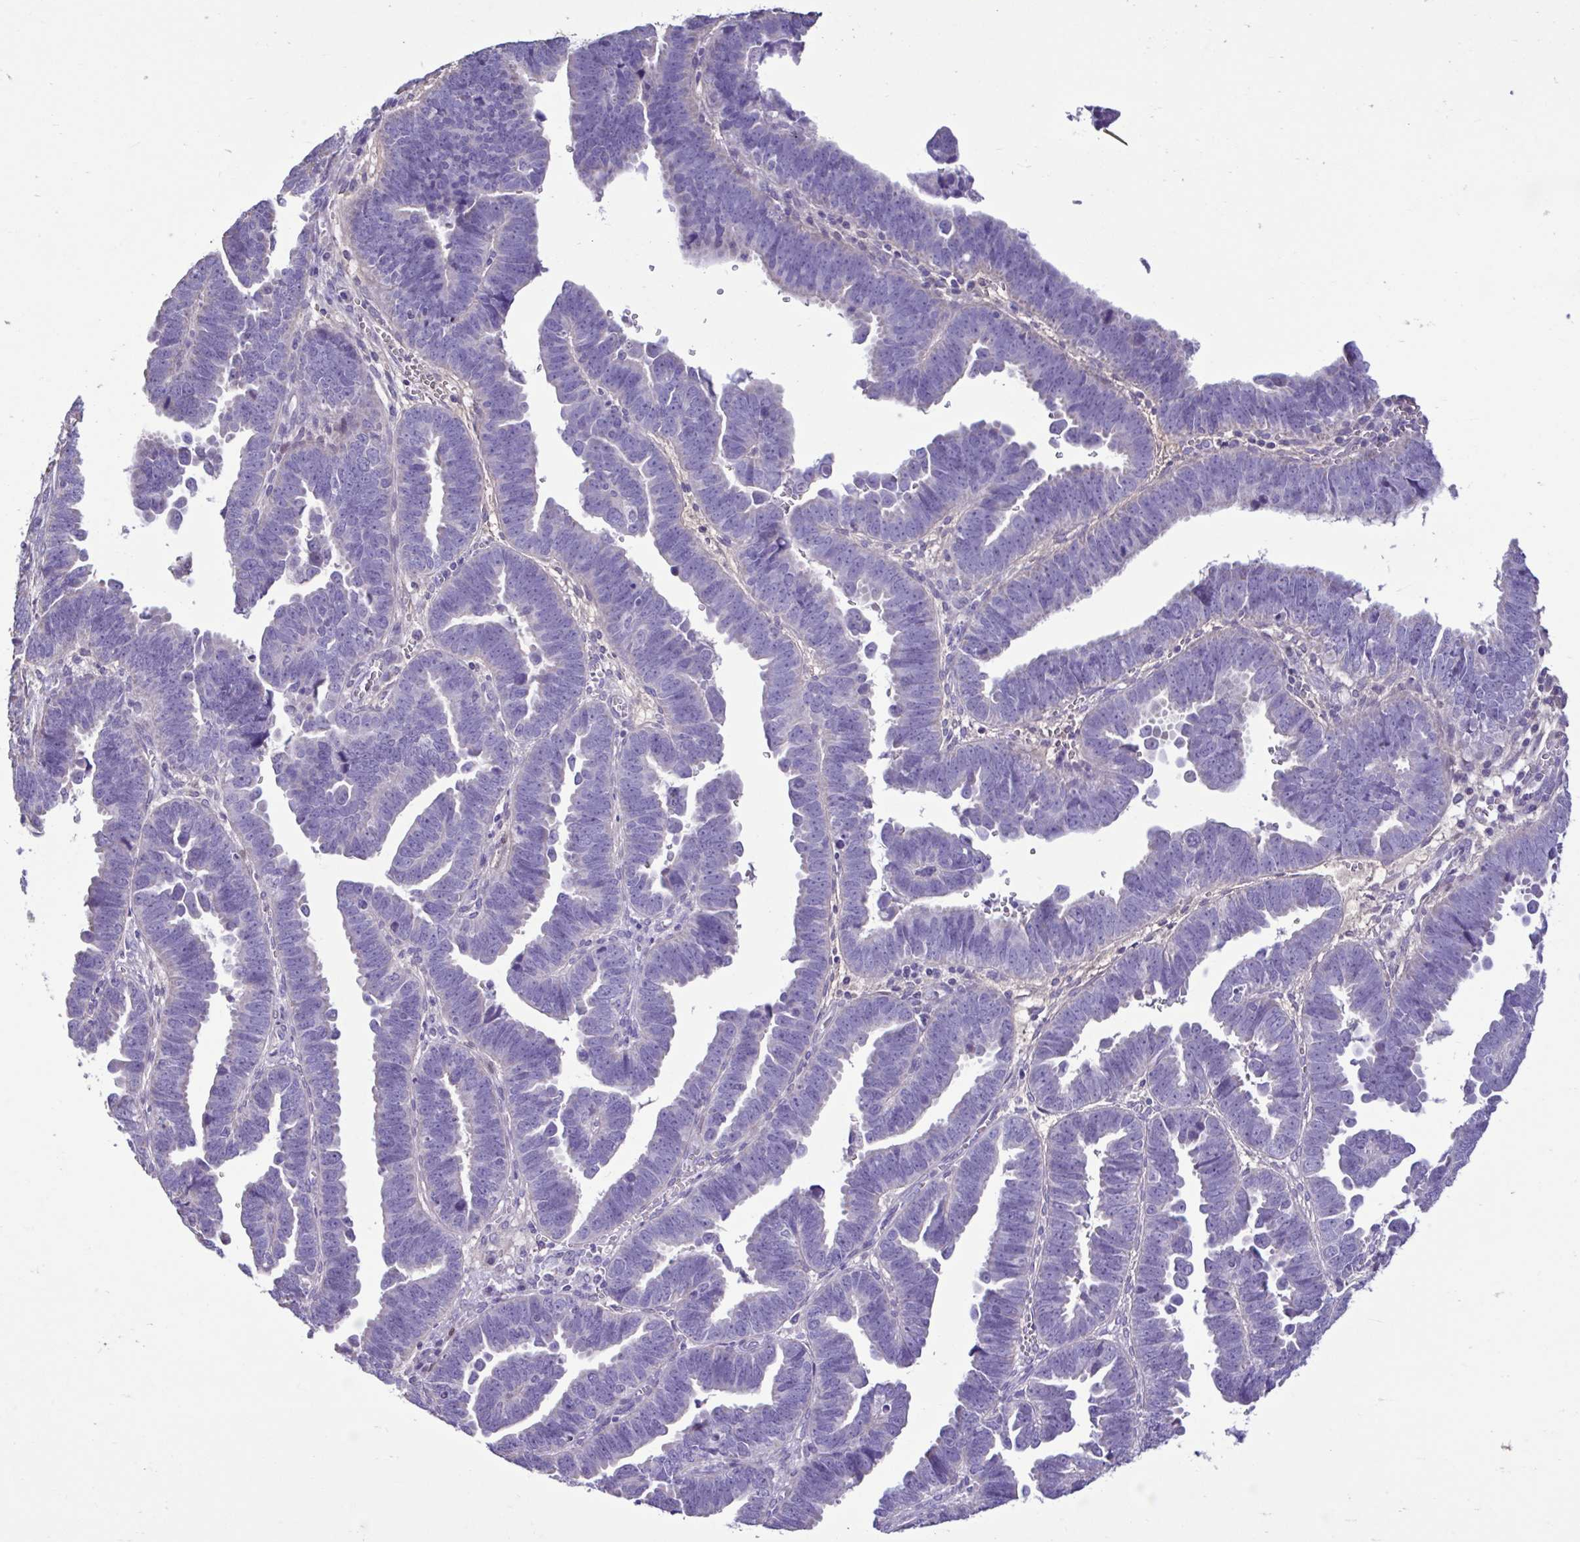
{"staining": {"intensity": "negative", "quantity": "none", "location": "none"}, "tissue": "endometrial cancer", "cell_type": "Tumor cells", "image_type": "cancer", "snomed": [{"axis": "morphology", "description": "Adenocarcinoma, NOS"}, {"axis": "topography", "description": "Endometrium"}], "caption": "Tumor cells are negative for protein expression in human adenocarcinoma (endometrial).", "gene": "PLA2G4E", "patient": {"sex": "female", "age": 75}}